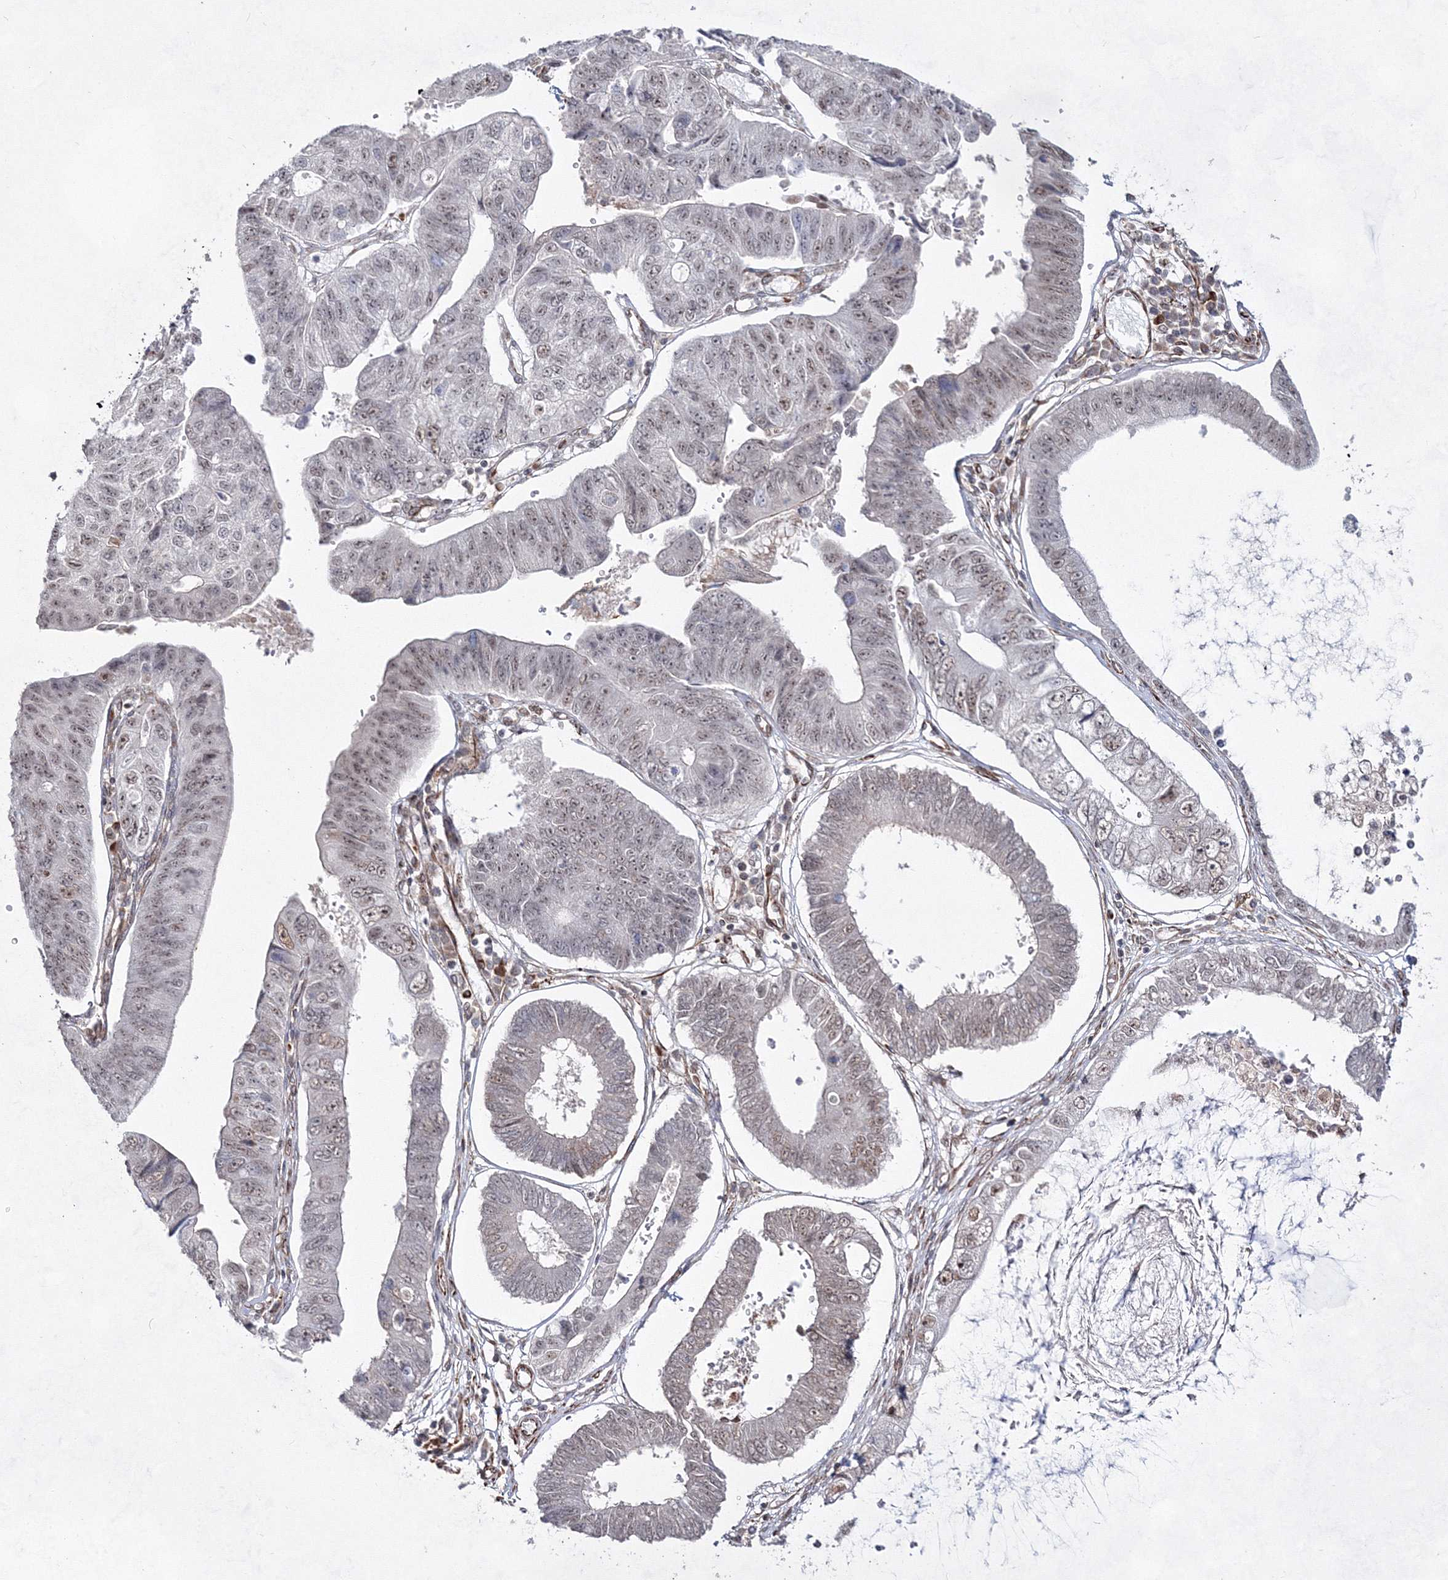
{"staining": {"intensity": "weak", "quantity": "25%-75%", "location": "nuclear"}, "tissue": "stomach cancer", "cell_type": "Tumor cells", "image_type": "cancer", "snomed": [{"axis": "morphology", "description": "Adenocarcinoma, NOS"}, {"axis": "topography", "description": "Stomach"}], "caption": "A low amount of weak nuclear staining is present in approximately 25%-75% of tumor cells in adenocarcinoma (stomach) tissue. The staining is performed using DAB (3,3'-diaminobenzidine) brown chromogen to label protein expression. The nuclei are counter-stained blue using hematoxylin.", "gene": "SNIP1", "patient": {"sex": "male", "age": 59}}